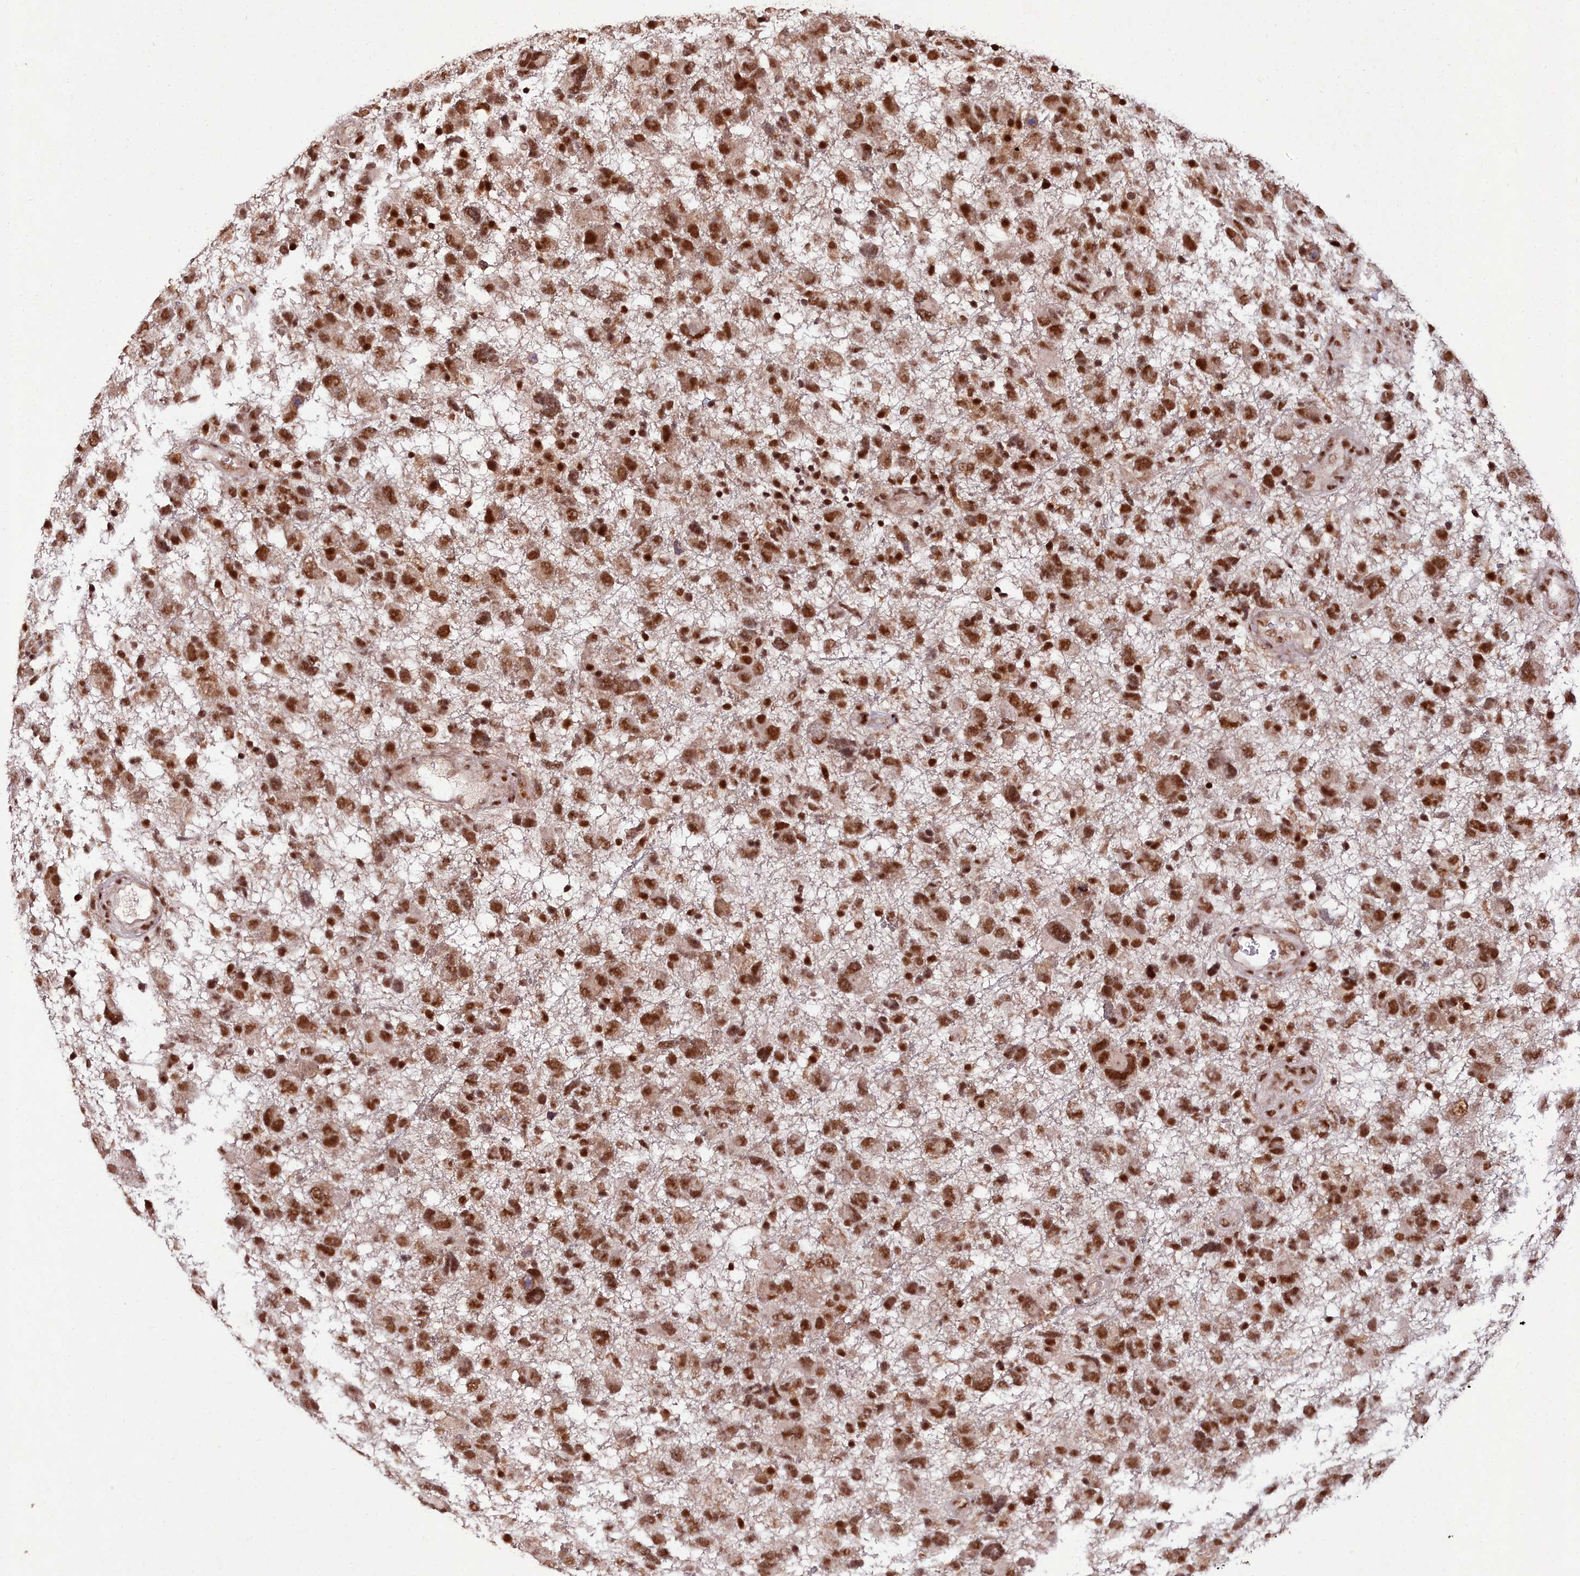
{"staining": {"intensity": "strong", "quantity": ">75%", "location": "nuclear"}, "tissue": "glioma", "cell_type": "Tumor cells", "image_type": "cancer", "snomed": [{"axis": "morphology", "description": "Glioma, malignant, High grade"}, {"axis": "topography", "description": "Brain"}], "caption": "Immunohistochemical staining of human malignant high-grade glioma displays high levels of strong nuclear protein expression in approximately >75% of tumor cells. (Stains: DAB in brown, nuclei in blue, Microscopy: brightfield microscopy at high magnification).", "gene": "CXXC1", "patient": {"sex": "male", "age": 61}}